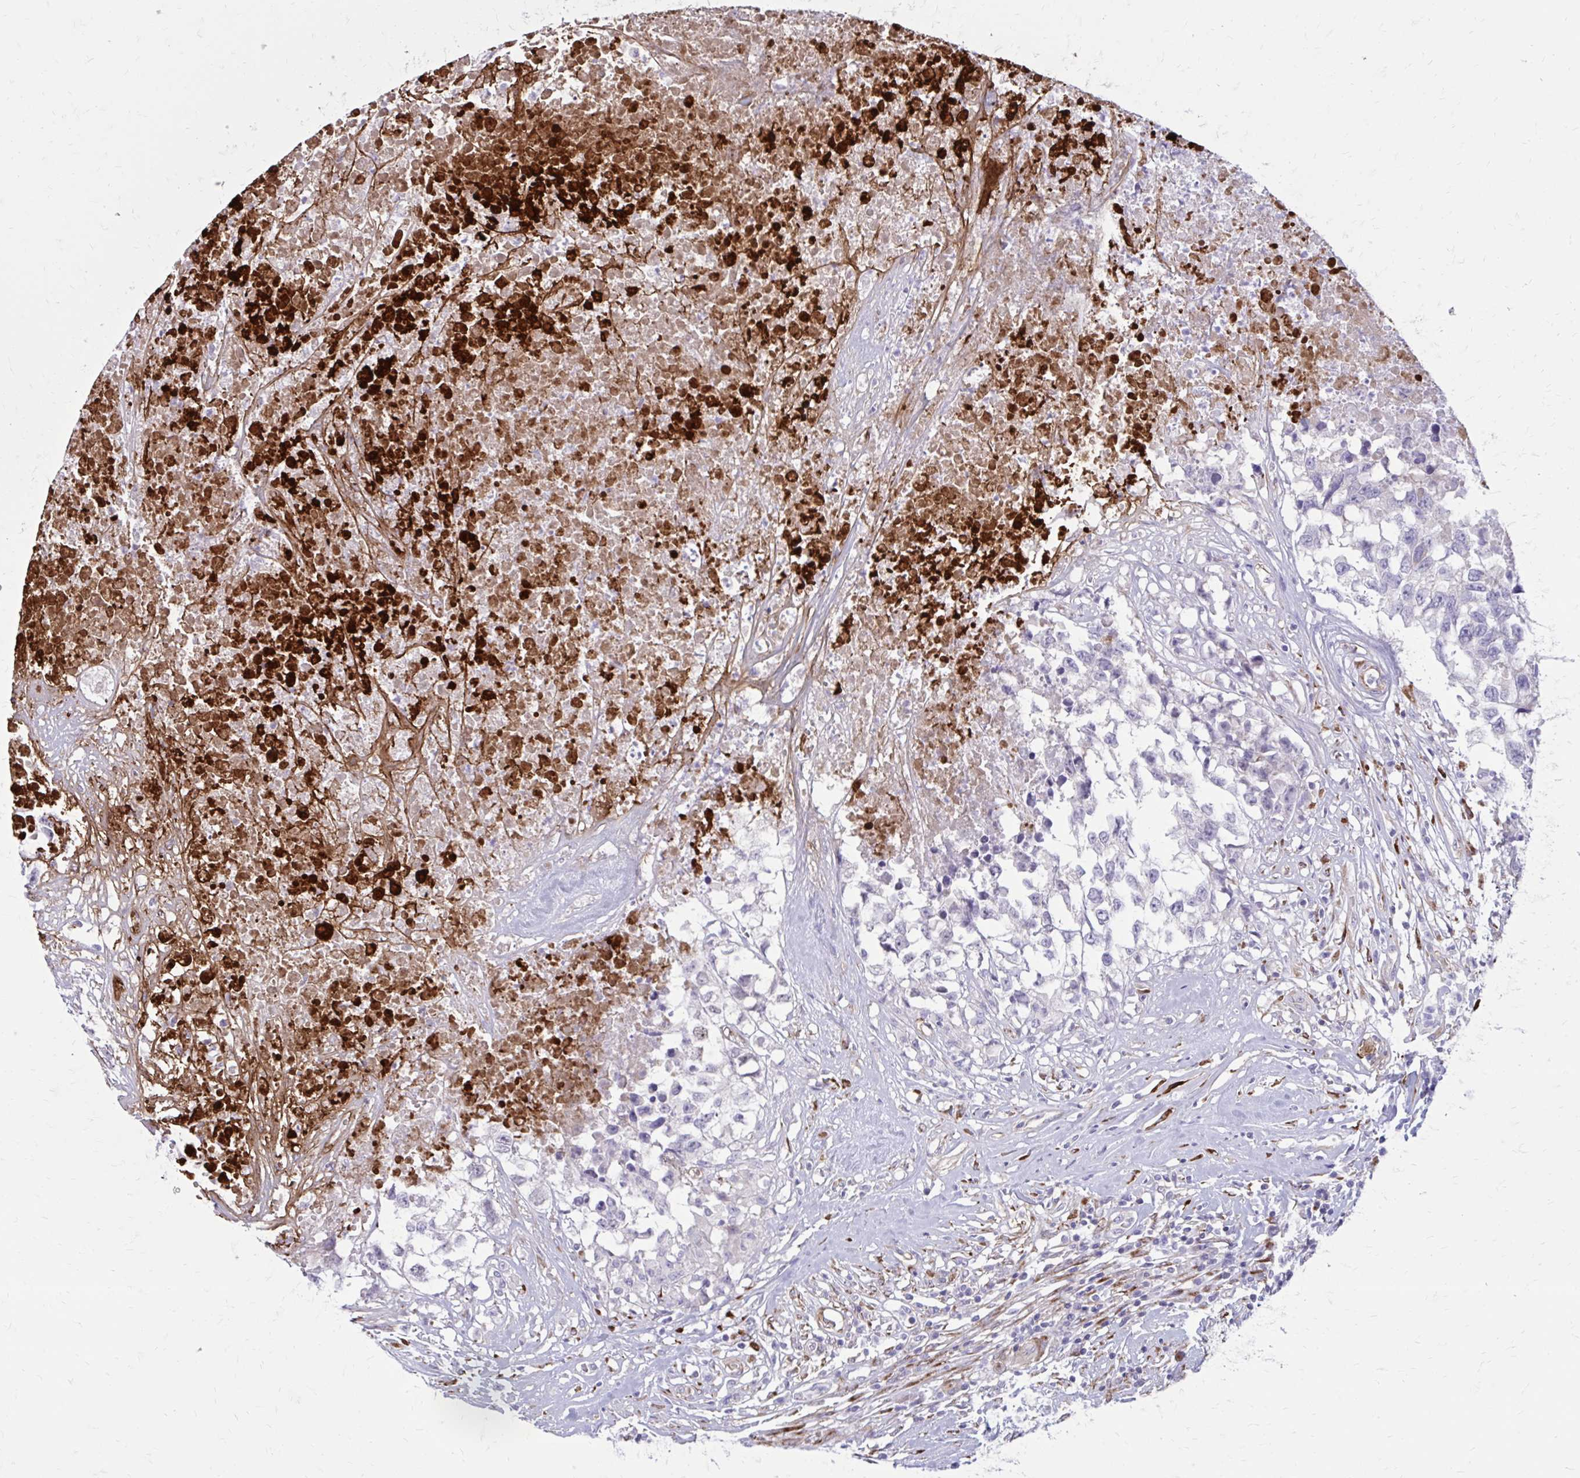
{"staining": {"intensity": "negative", "quantity": "none", "location": "none"}, "tissue": "testis cancer", "cell_type": "Tumor cells", "image_type": "cancer", "snomed": [{"axis": "morphology", "description": "Carcinoma, Embryonal, NOS"}, {"axis": "topography", "description": "Testis"}], "caption": "A photomicrograph of human testis cancer (embryonal carcinoma) is negative for staining in tumor cells.", "gene": "BEND5", "patient": {"sex": "male", "age": 83}}